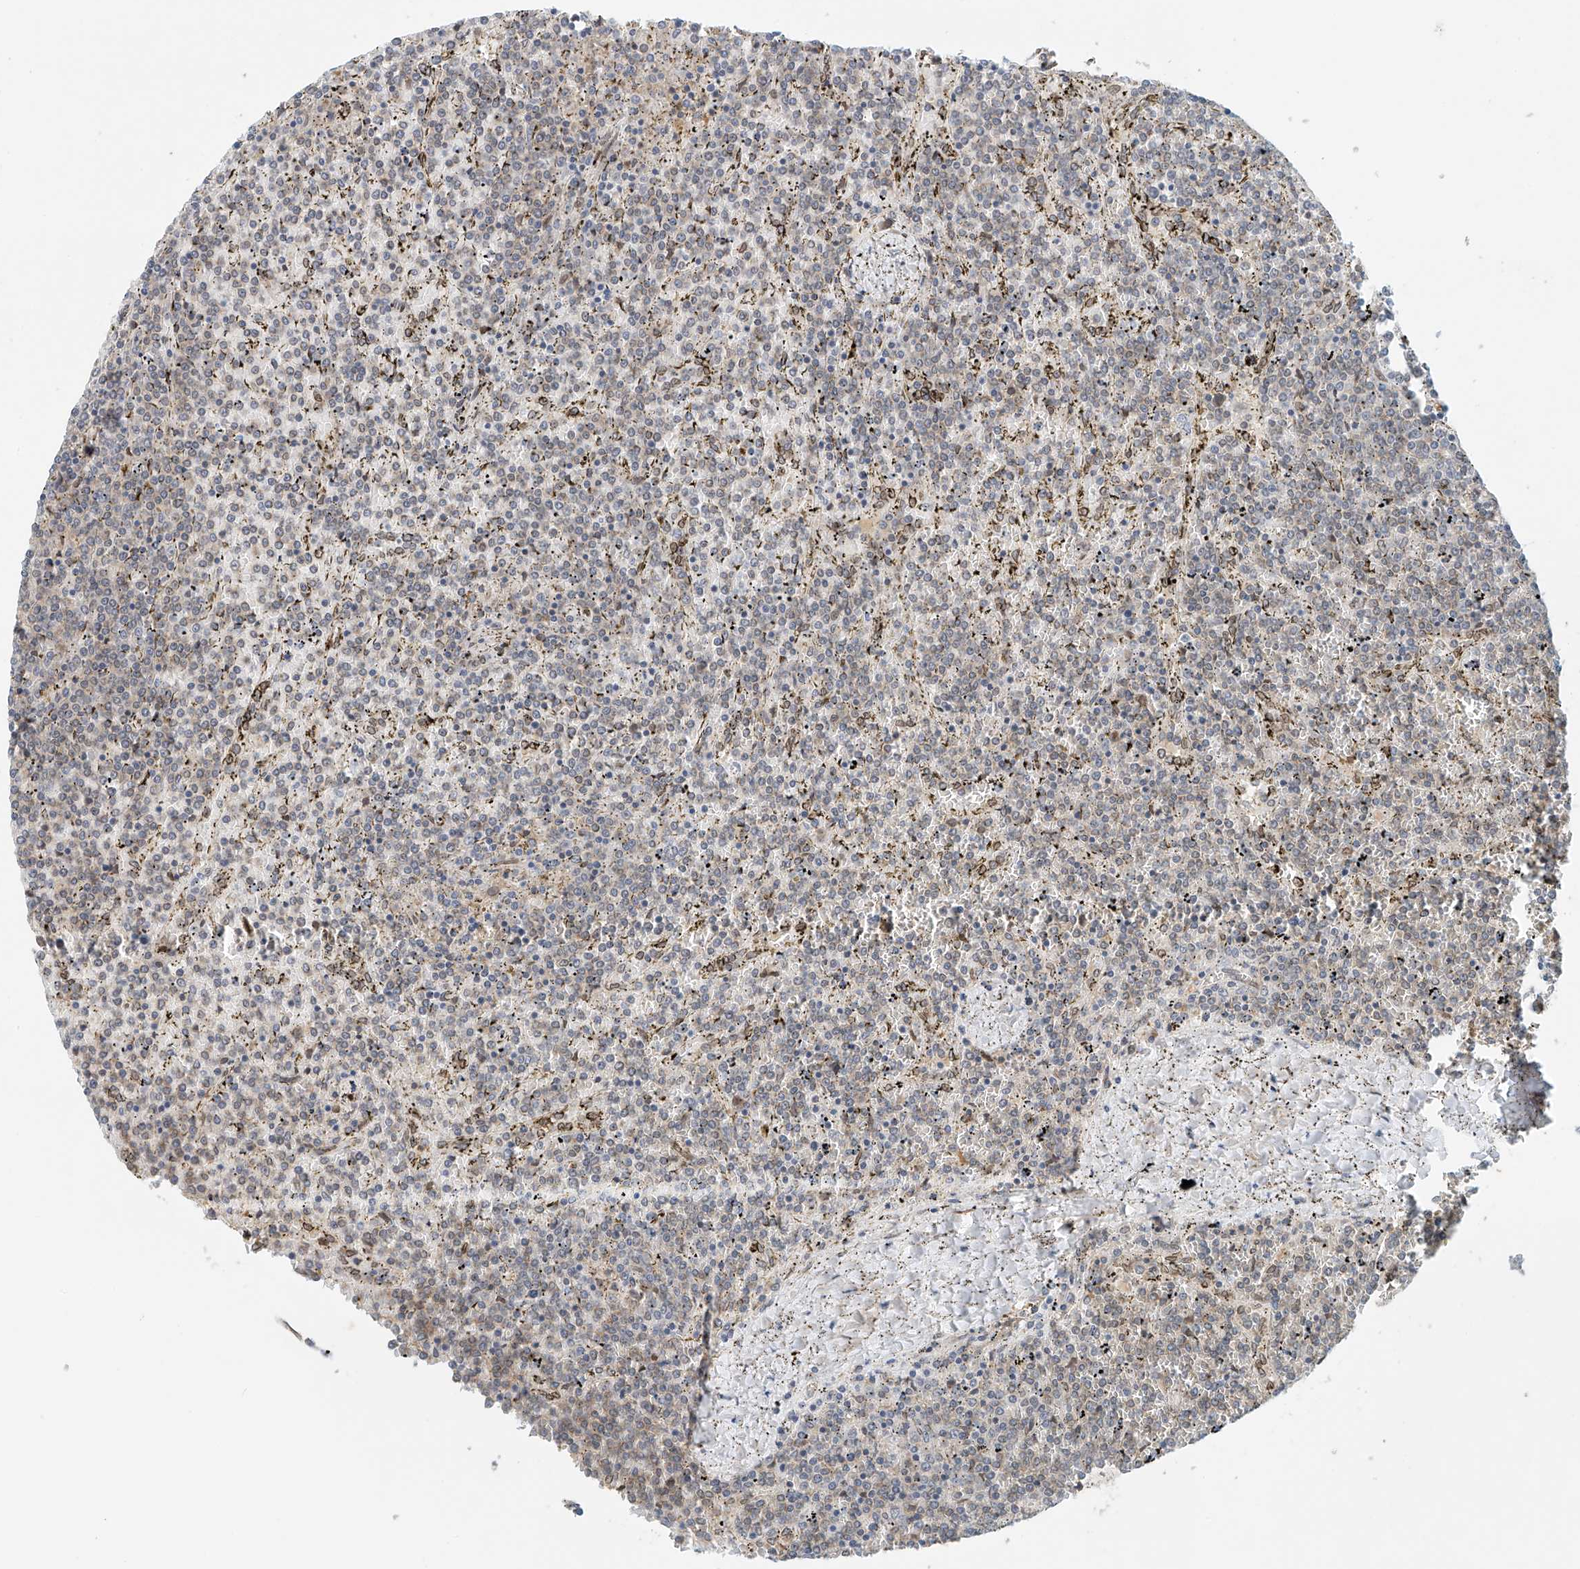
{"staining": {"intensity": "negative", "quantity": "none", "location": "none"}, "tissue": "lymphoma", "cell_type": "Tumor cells", "image_type": "cancer", "snomed": [{"axis": "morphology", "description": "Malignant lymphoma, non-Hodgkin's type, Low grade"}, {"axis": "topography", "description": "Spleen"}], "caption": "This histopathology image is of low-grade malignant lymphoma, non-Hodgkin's type stained with IHC to label a protein in brown with the nuclei are counter-stained blue. There is no positivity in tumor cells.", "gene": "STARD9", "patient": {"sex": "female", "age": 19}}